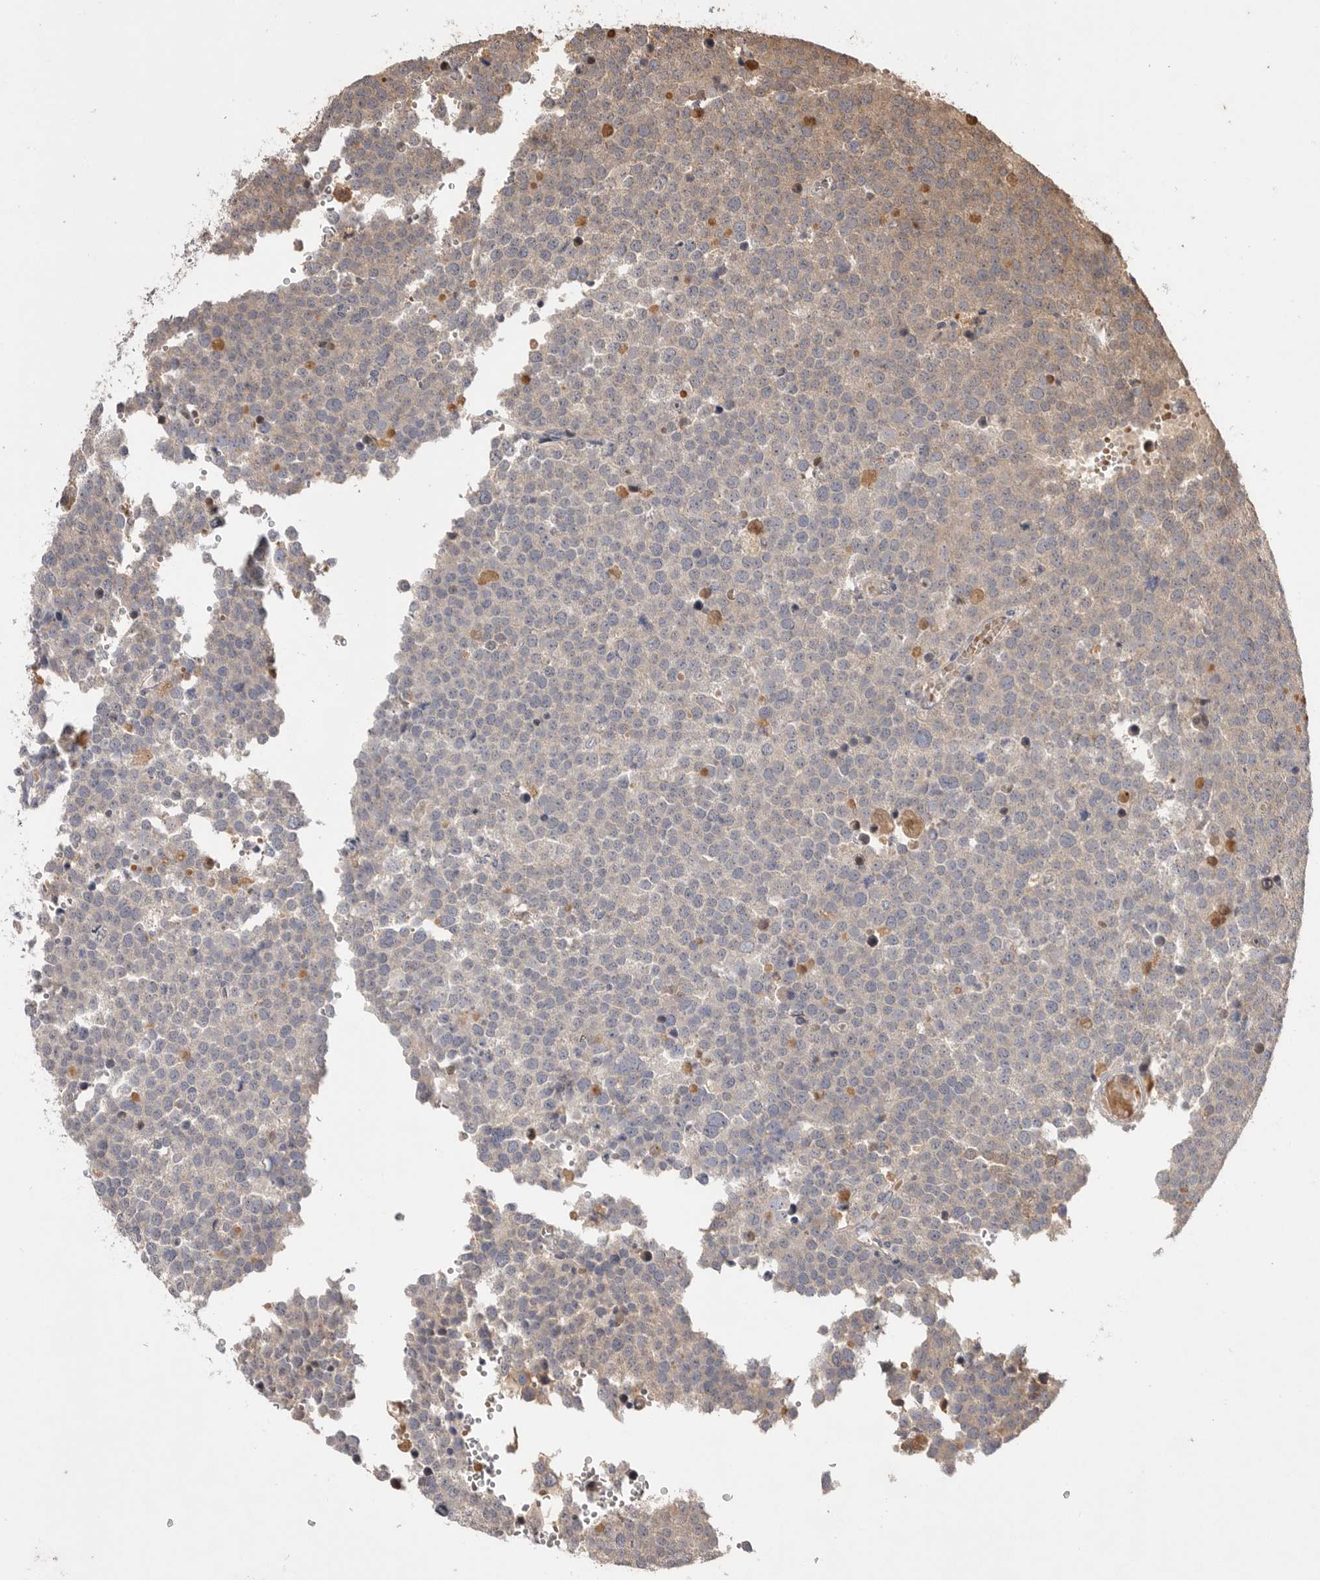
{"staining": {"intensity": "weak", "quantity": "<25%", "location": "cytoplasmic/membranous"}, "tissue": "testis cancer", "cell_type": "Tumor cells", "image_type": "cancer", "snomed": [{"axis": "morphology", "description": "Seminoma, NOS"}, {"axis": "topography", "description": "Testis"}], "caption": "IHC micrograph of human testis cancer stained for a protein (brown), which exhibits no positivity in tumor cells. (DAB immunohistochemistry (IHC) visualized using brightfield microscopy, high magnification).", "gene": "VN1R4", "patient": {"sex": "male", "age": 71}}